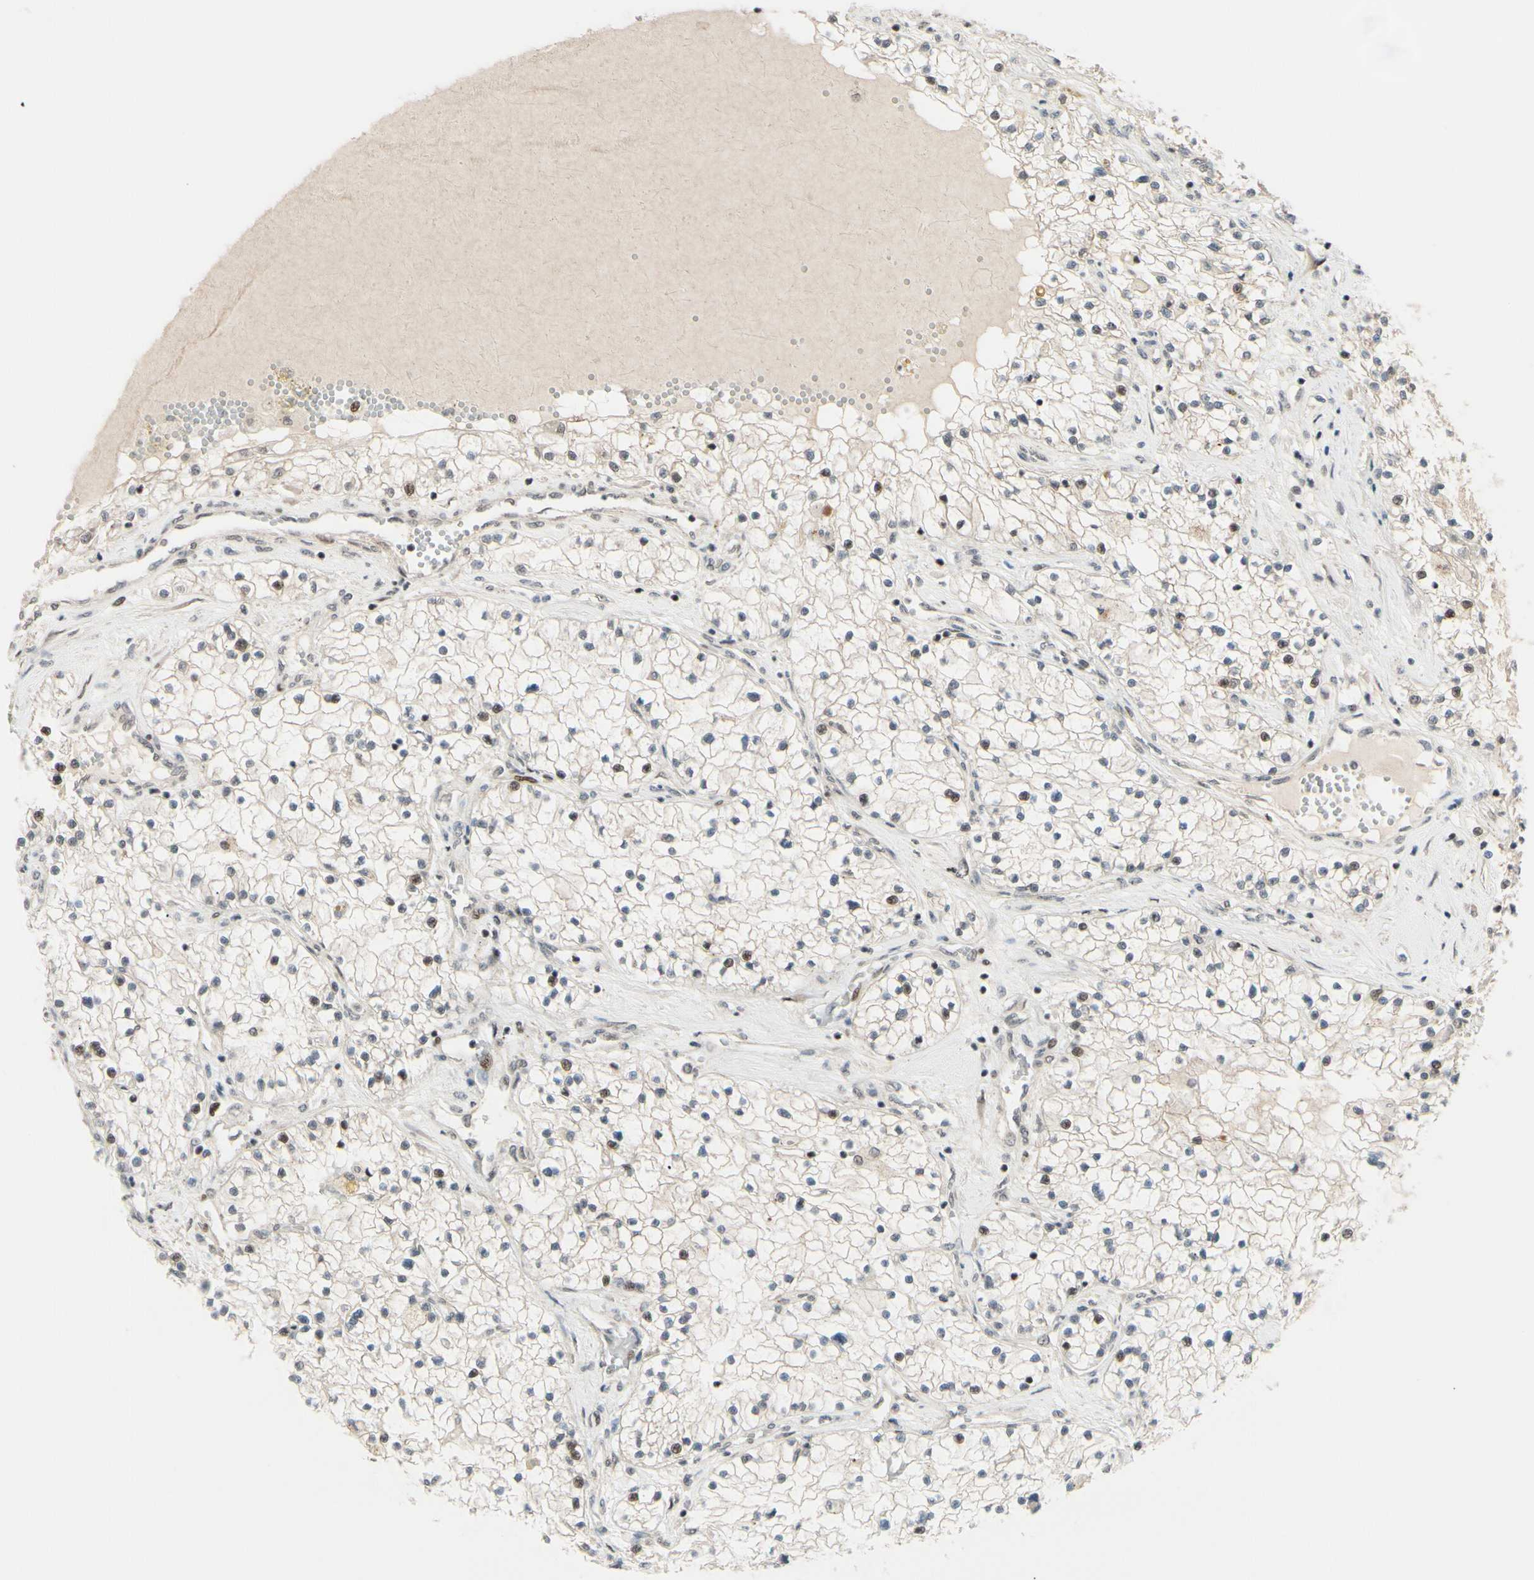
{"staining": {"intensity": "weak", "quantity": ">75%", "location": "cytoplasmic/membranous"}, "tissue": "renal cancer", "cell_type": "Tumor cells", "image_type": "cancer", "snomed": [{"axis": "morphology", "description": "Adenocarcinoma, NOS"}, {"axis": "topography", "description": "Kidney"}], "caption": "Renal cancer stained with a protein marker displays weak staining in tumor cells.", "gene": "BRMS1", "patient": {"sex": "male", "age": 68}}